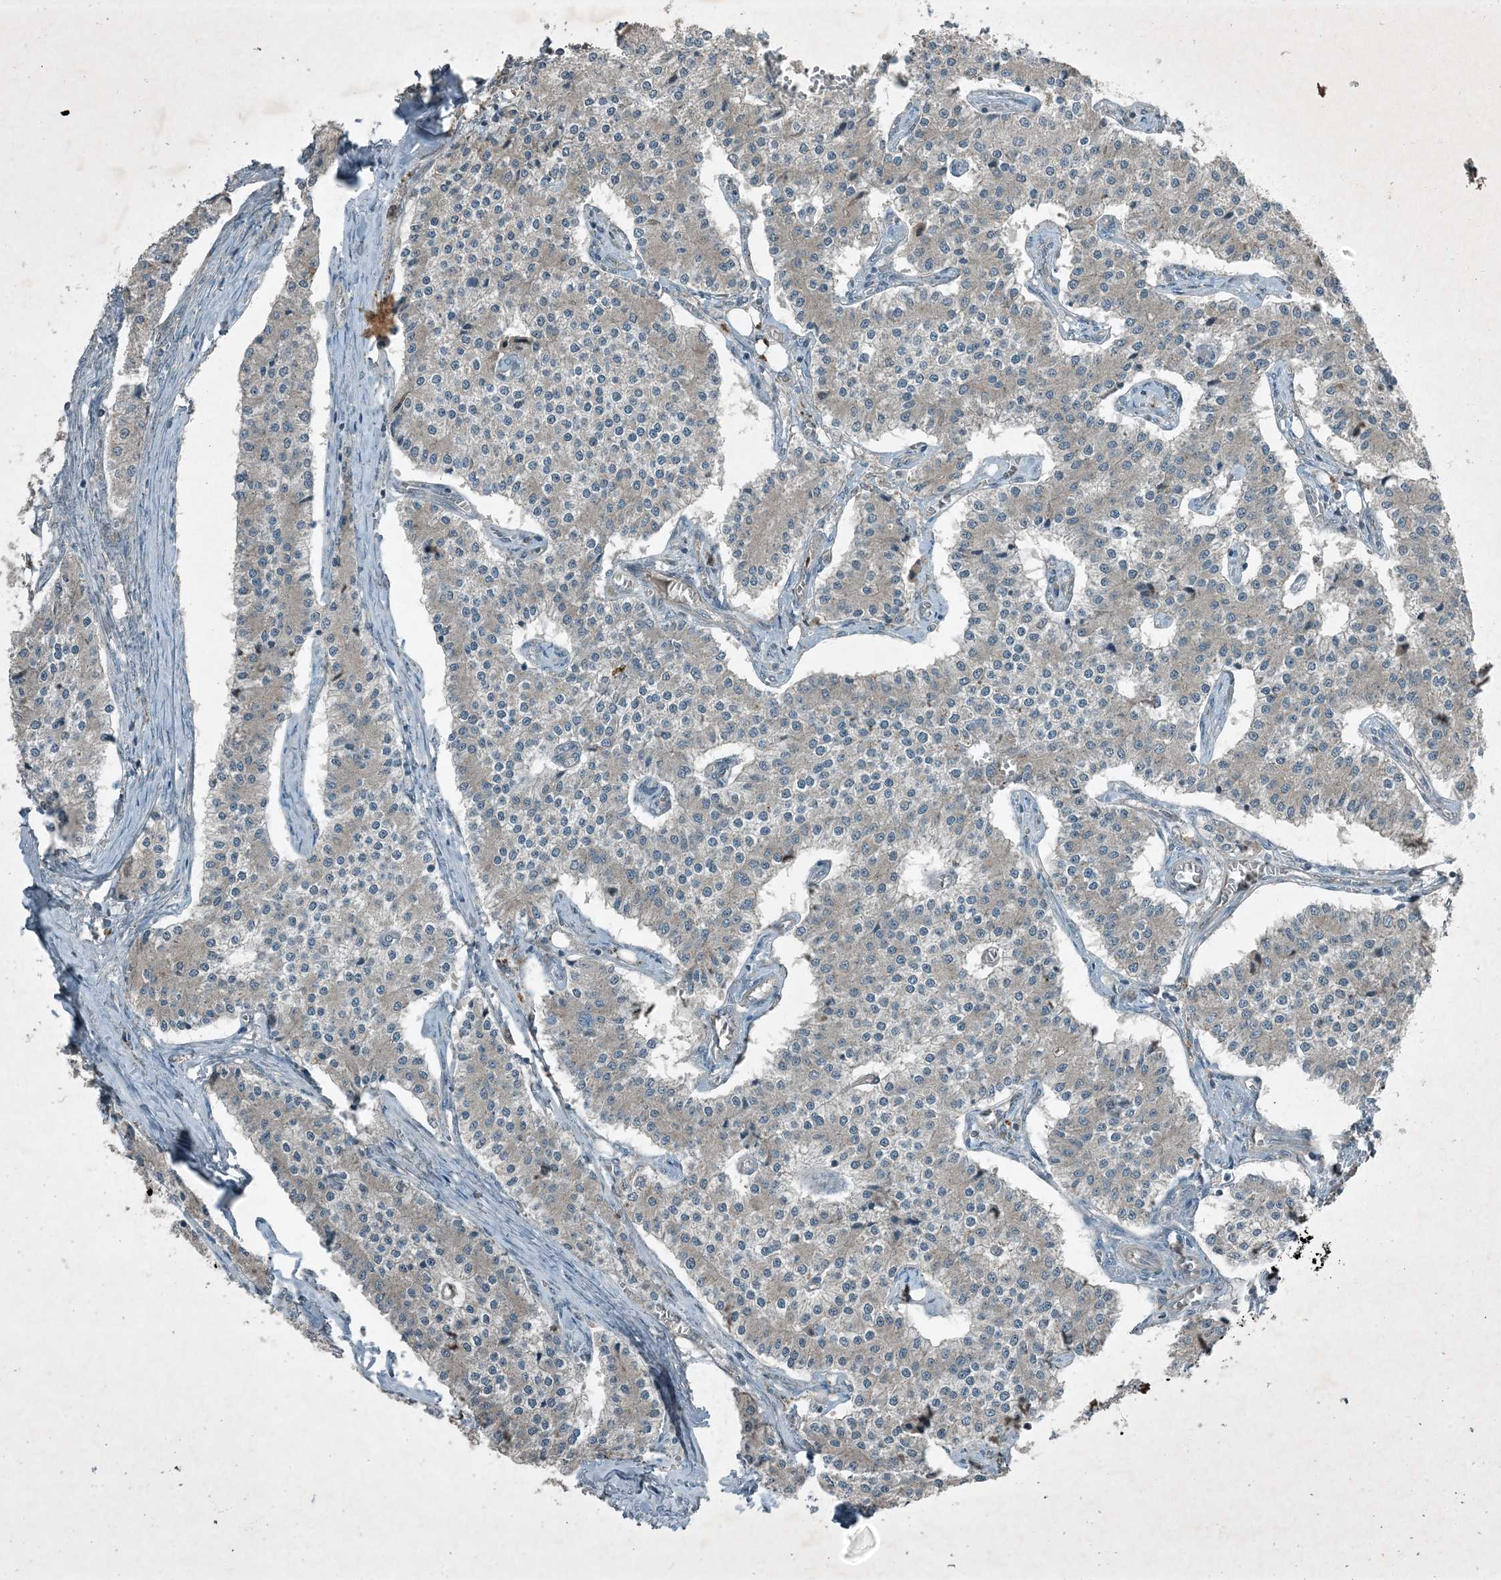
{"staining": {"intensity": "negative", "quantity": "none", "location": "none"}, "tissue": "carcinoid", "cell_type": "Tumor cells", "image_type": "cancer", "snomed": [{"axis": "morphology", "description": "Carcinoid, malignant, NOS"}, {"axis": "topography", "description": "Colon"}], "caption": "Tumor cells are negative for protein expression in human carcinoid (malignant). (DAB IHC, high magnification).", "gene": "MDN1", "patient": {"sex": "female", "age": 52}}